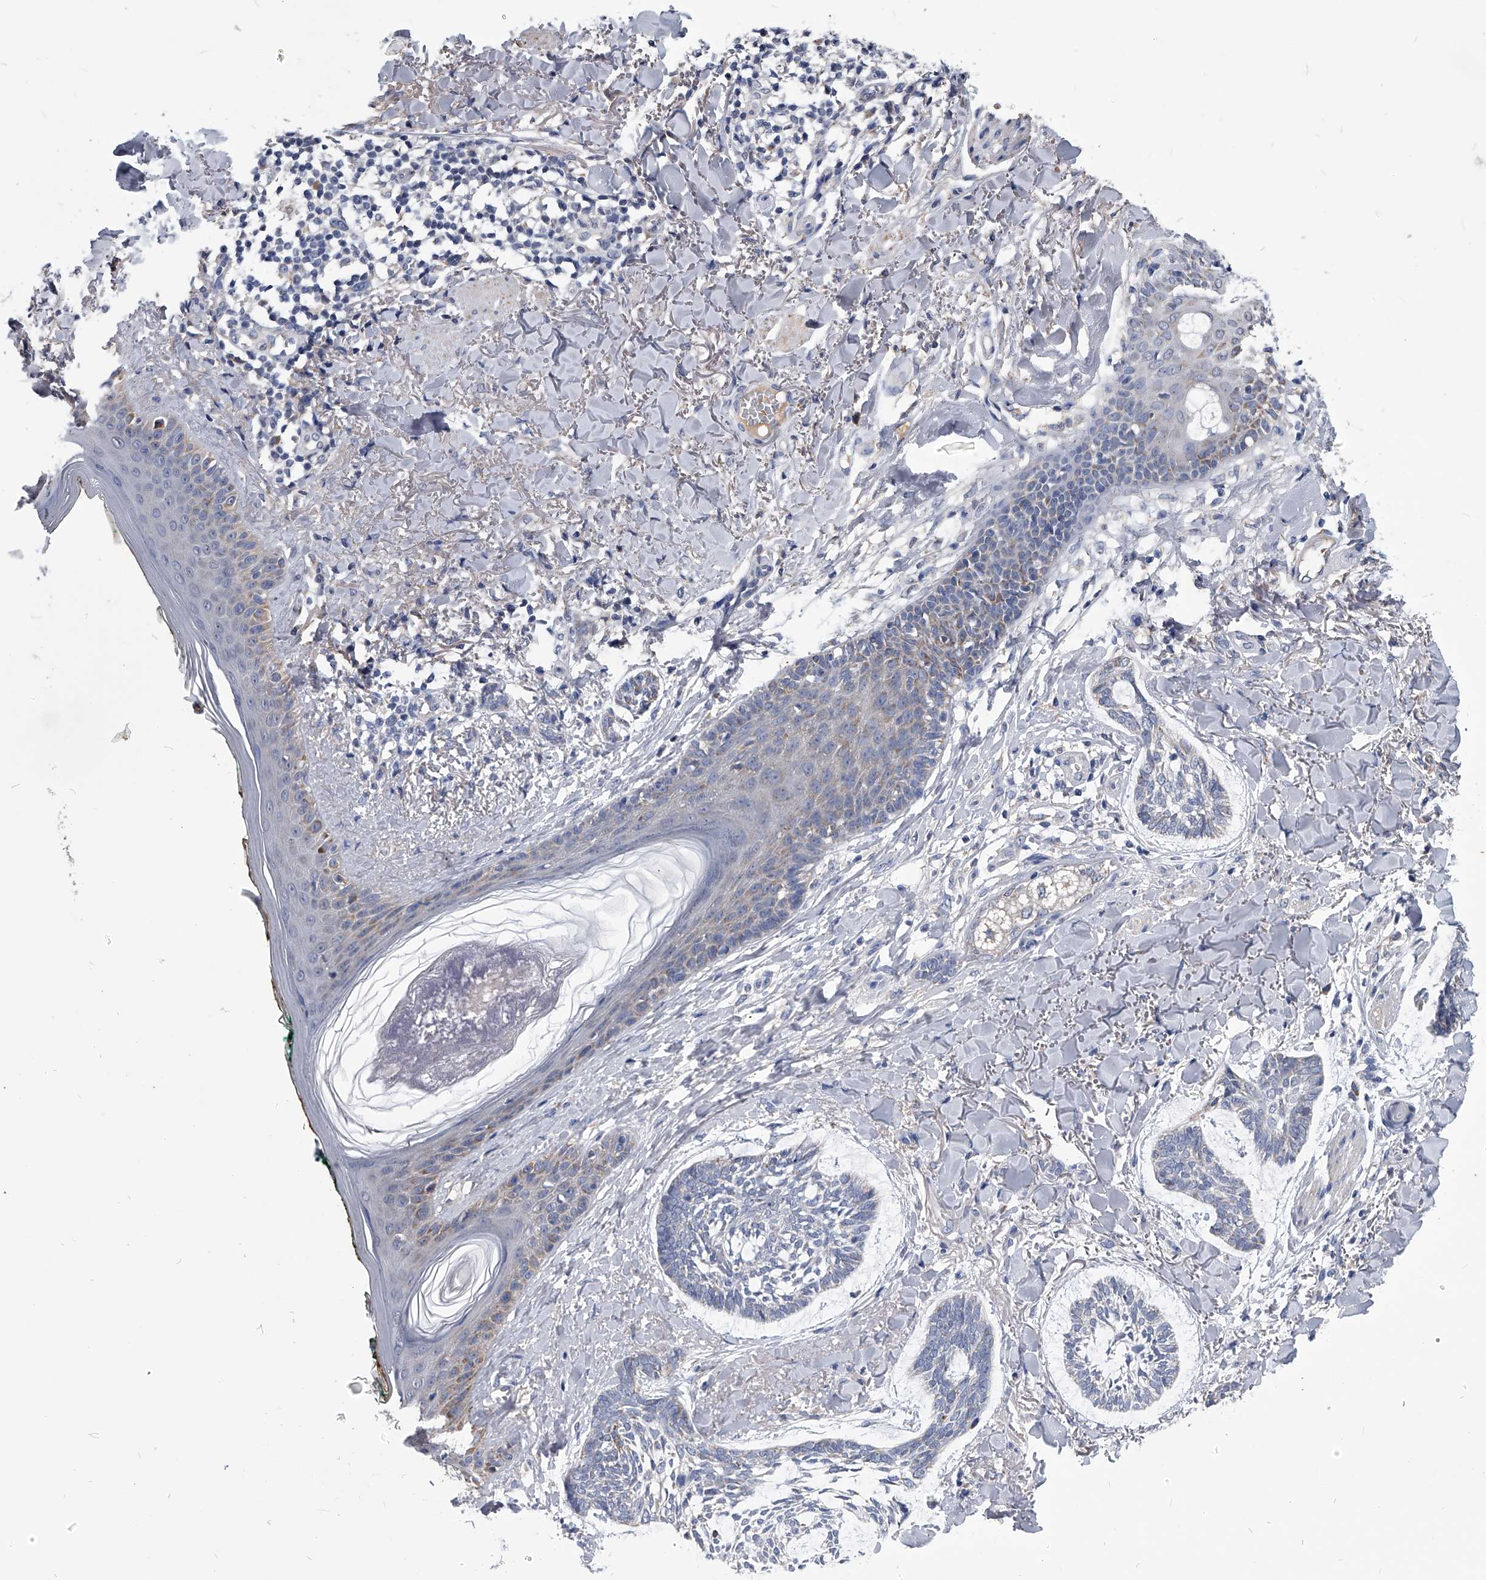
{"staining": {"intensity": "negative", "quantity": "none", "location": "none"}, "tissue": "skin cancer", "cell_type": "Tumor cells", "image_type": "cancer", "snomed": [{"axis": "morphology", "description": "Basal cell carcinoma"}, {"axis": "topography", "description": "Skin"}], "caption": "There is no significant expression in tumor cells of skin cancer.", "gene": "OAT", "patient": {"sex": "male", "age": 43}}